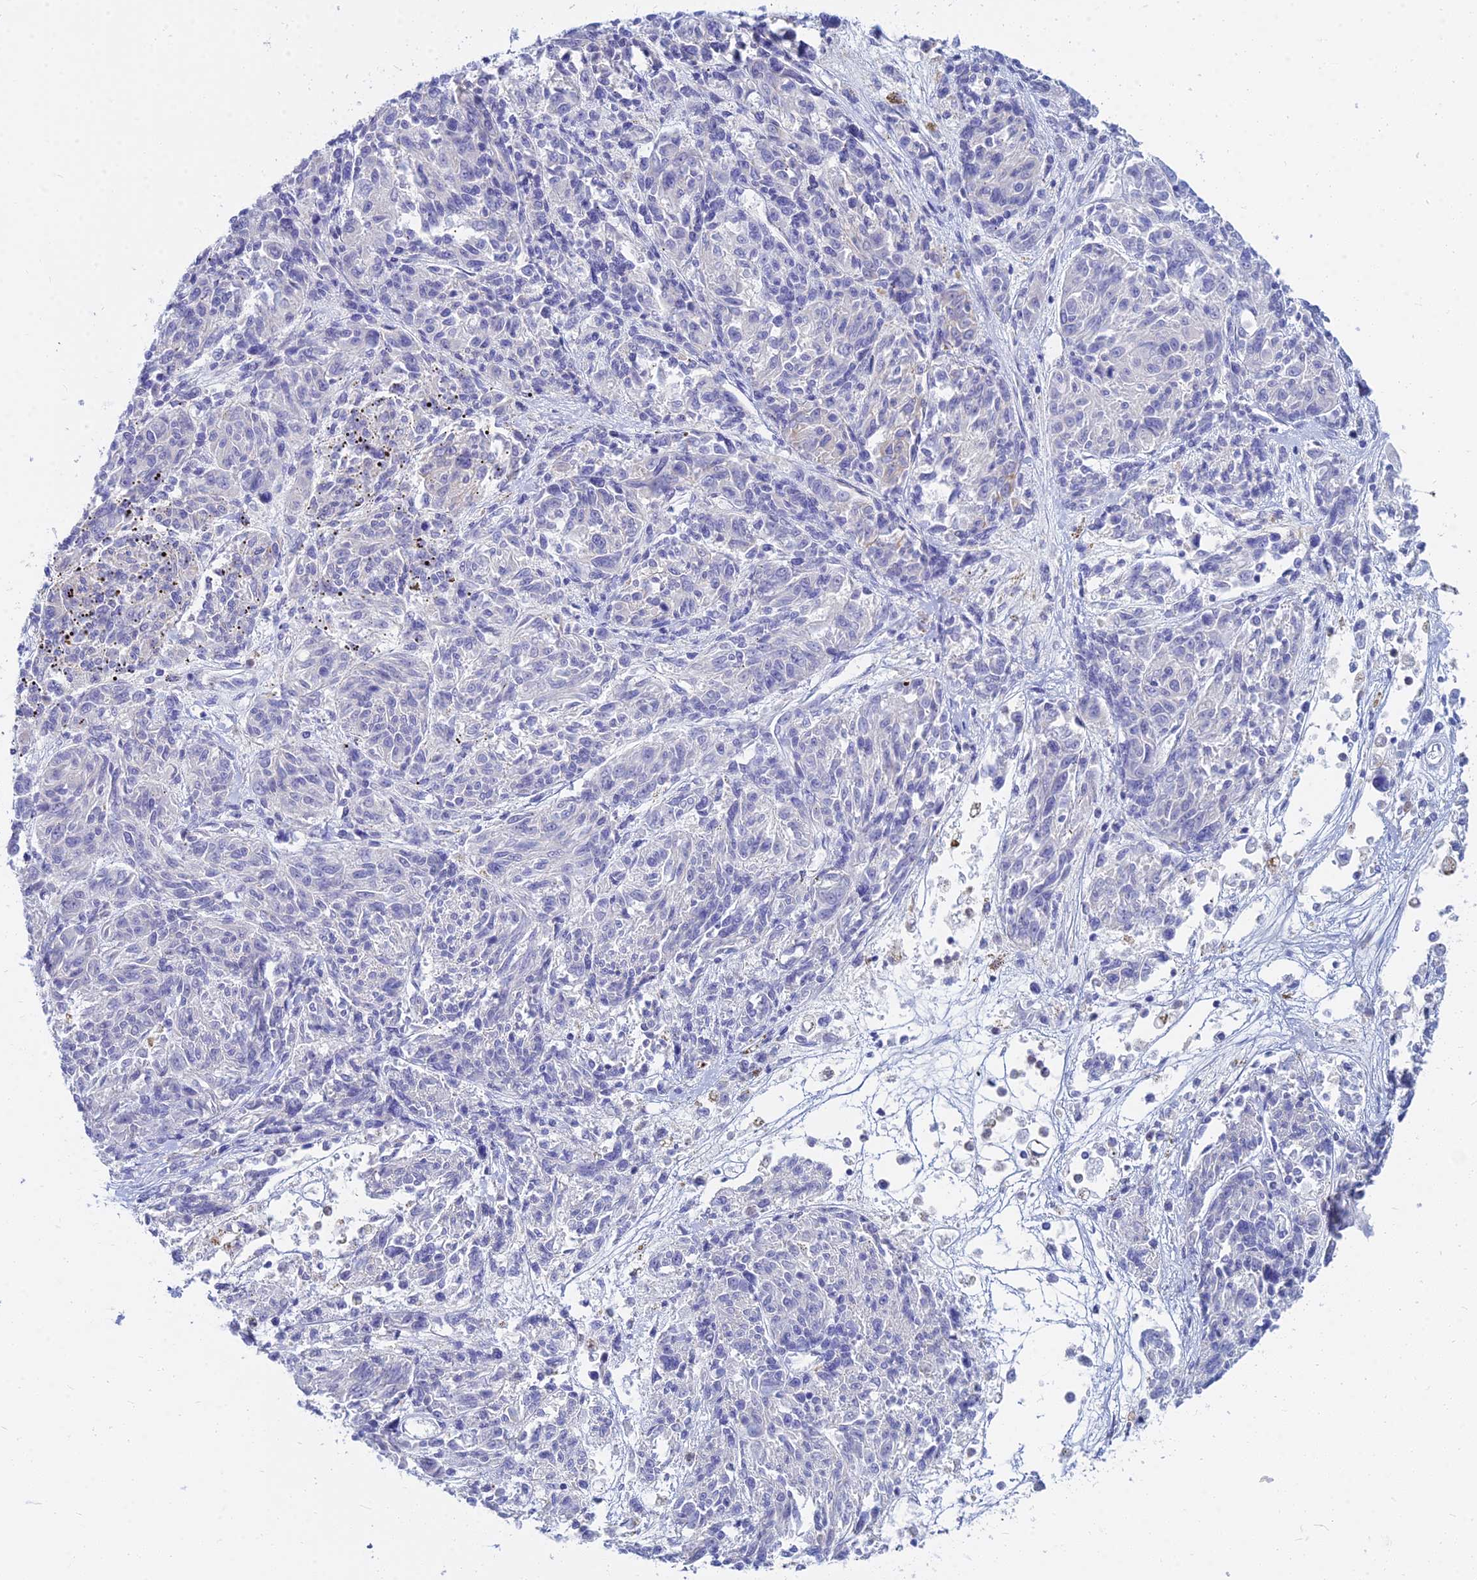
{"staining": {"intensity": "negative", "quantity": "none", "location": "none"}, "tissue": "melanoma", "cell_type": "Tumor cells", "image_type": "cancer", "snomed": [{"axis": "morphology", "description": "Malignant melanoma, NOS"}, {"axis": "topography", "description": "Skin"}], "caption": "The immunohistochemistry photomicrograph has no significant staining in tumor cells of malignant melanoma tissue.", "gene": "ZNF552", "patient": {"sex": "male", "age": 53}}